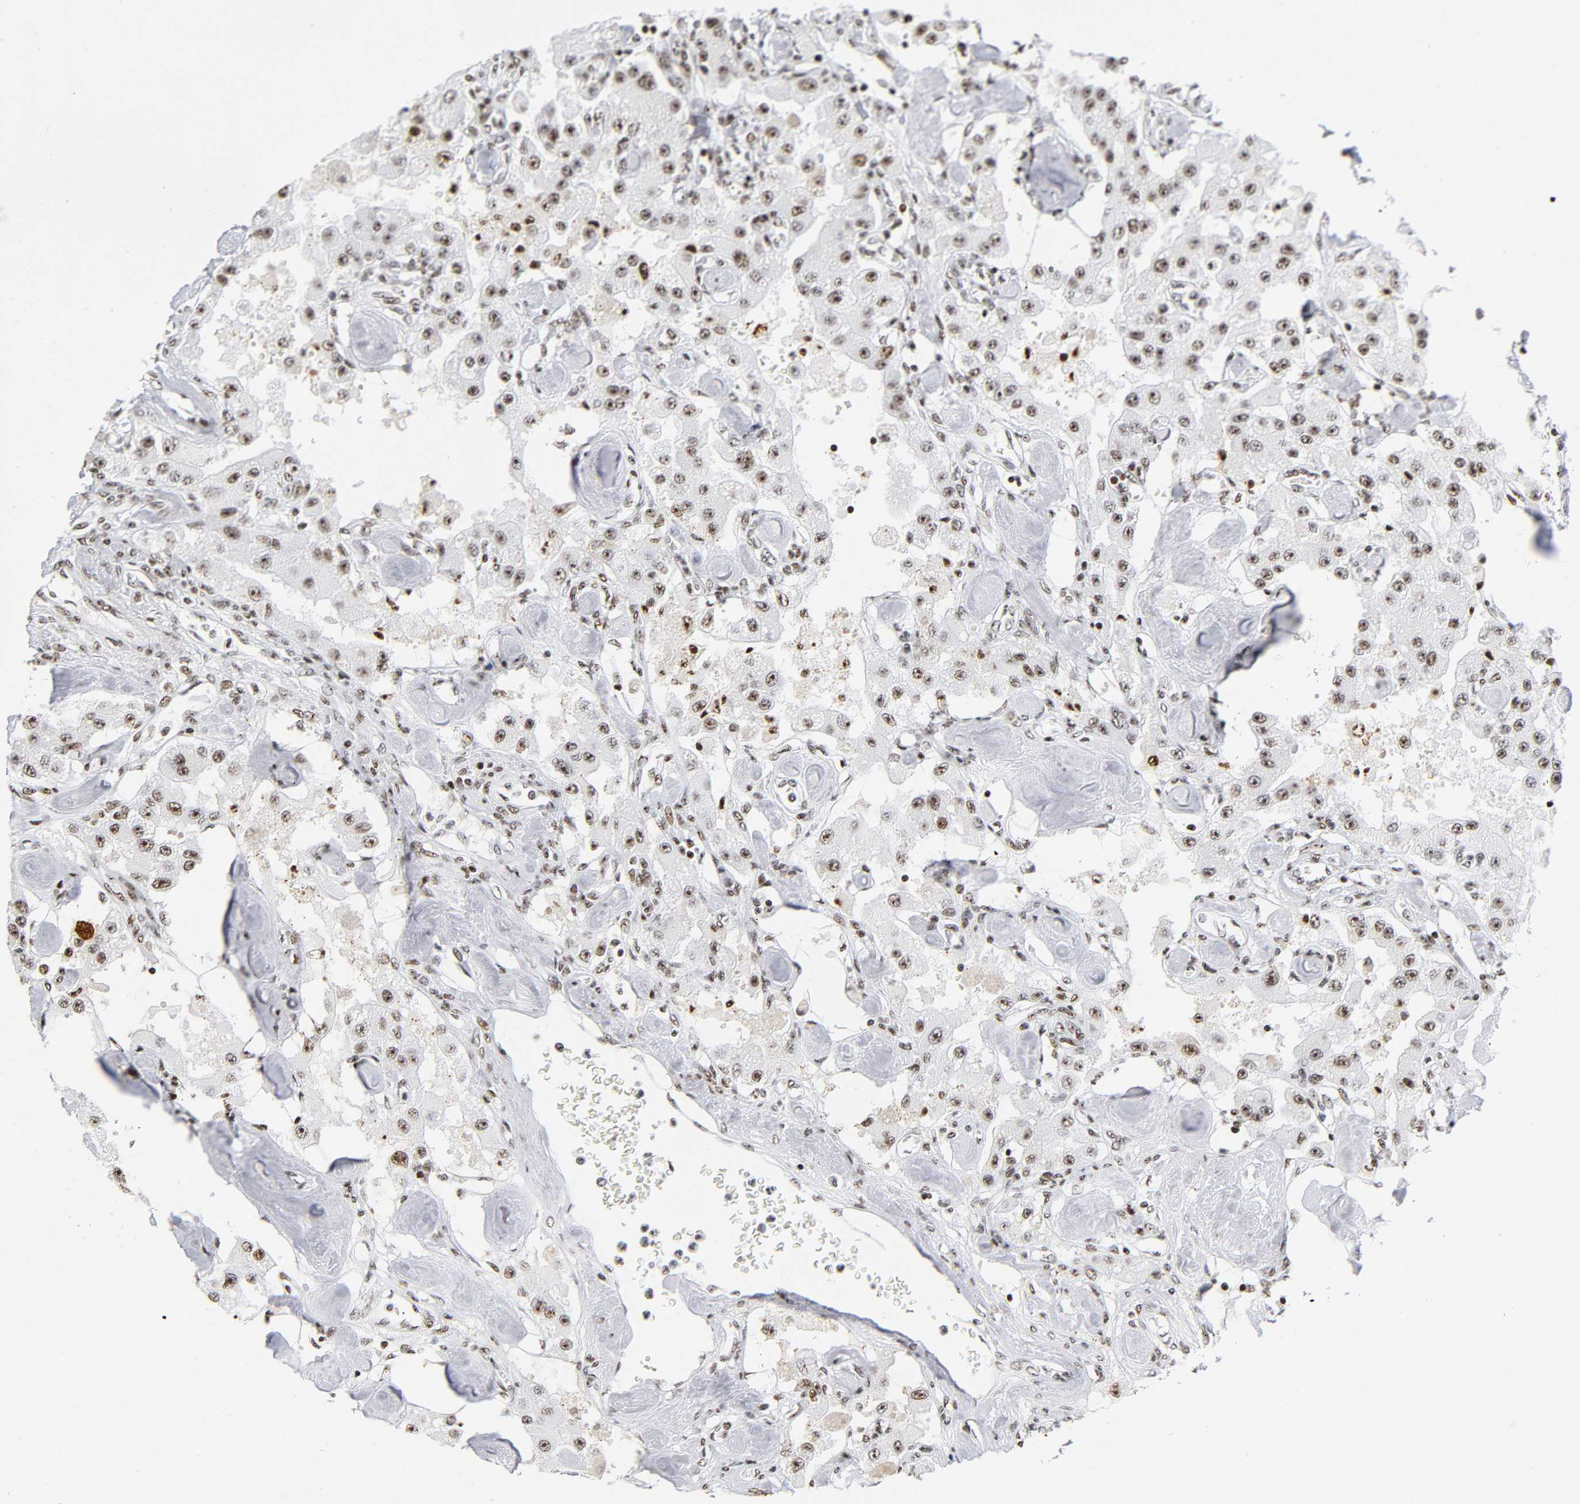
{"staining": {"intensity": "strong", "quantity": ">75%", "location": "nuclear"}, "tissue": "carcinoid", "cell_type": "Tumor cells", "image_type": "cancer", "snomed": [{"axis": "morphology", "description": "Carcinoid, malignant, NOS"}, {"axis": "topography", "description": "Pancreas"}], "caption": "IHC image of neoplastic tissue: human carcinoid (malignant) stained using immunohistochemistry (IHC) reveals high levels of strong protein expression localized specifically in the nuclear of tumor cells, appearing as a nuclear brown color.", "gene": "UBTF", "patient": {"sex": "male", "age": 41}}